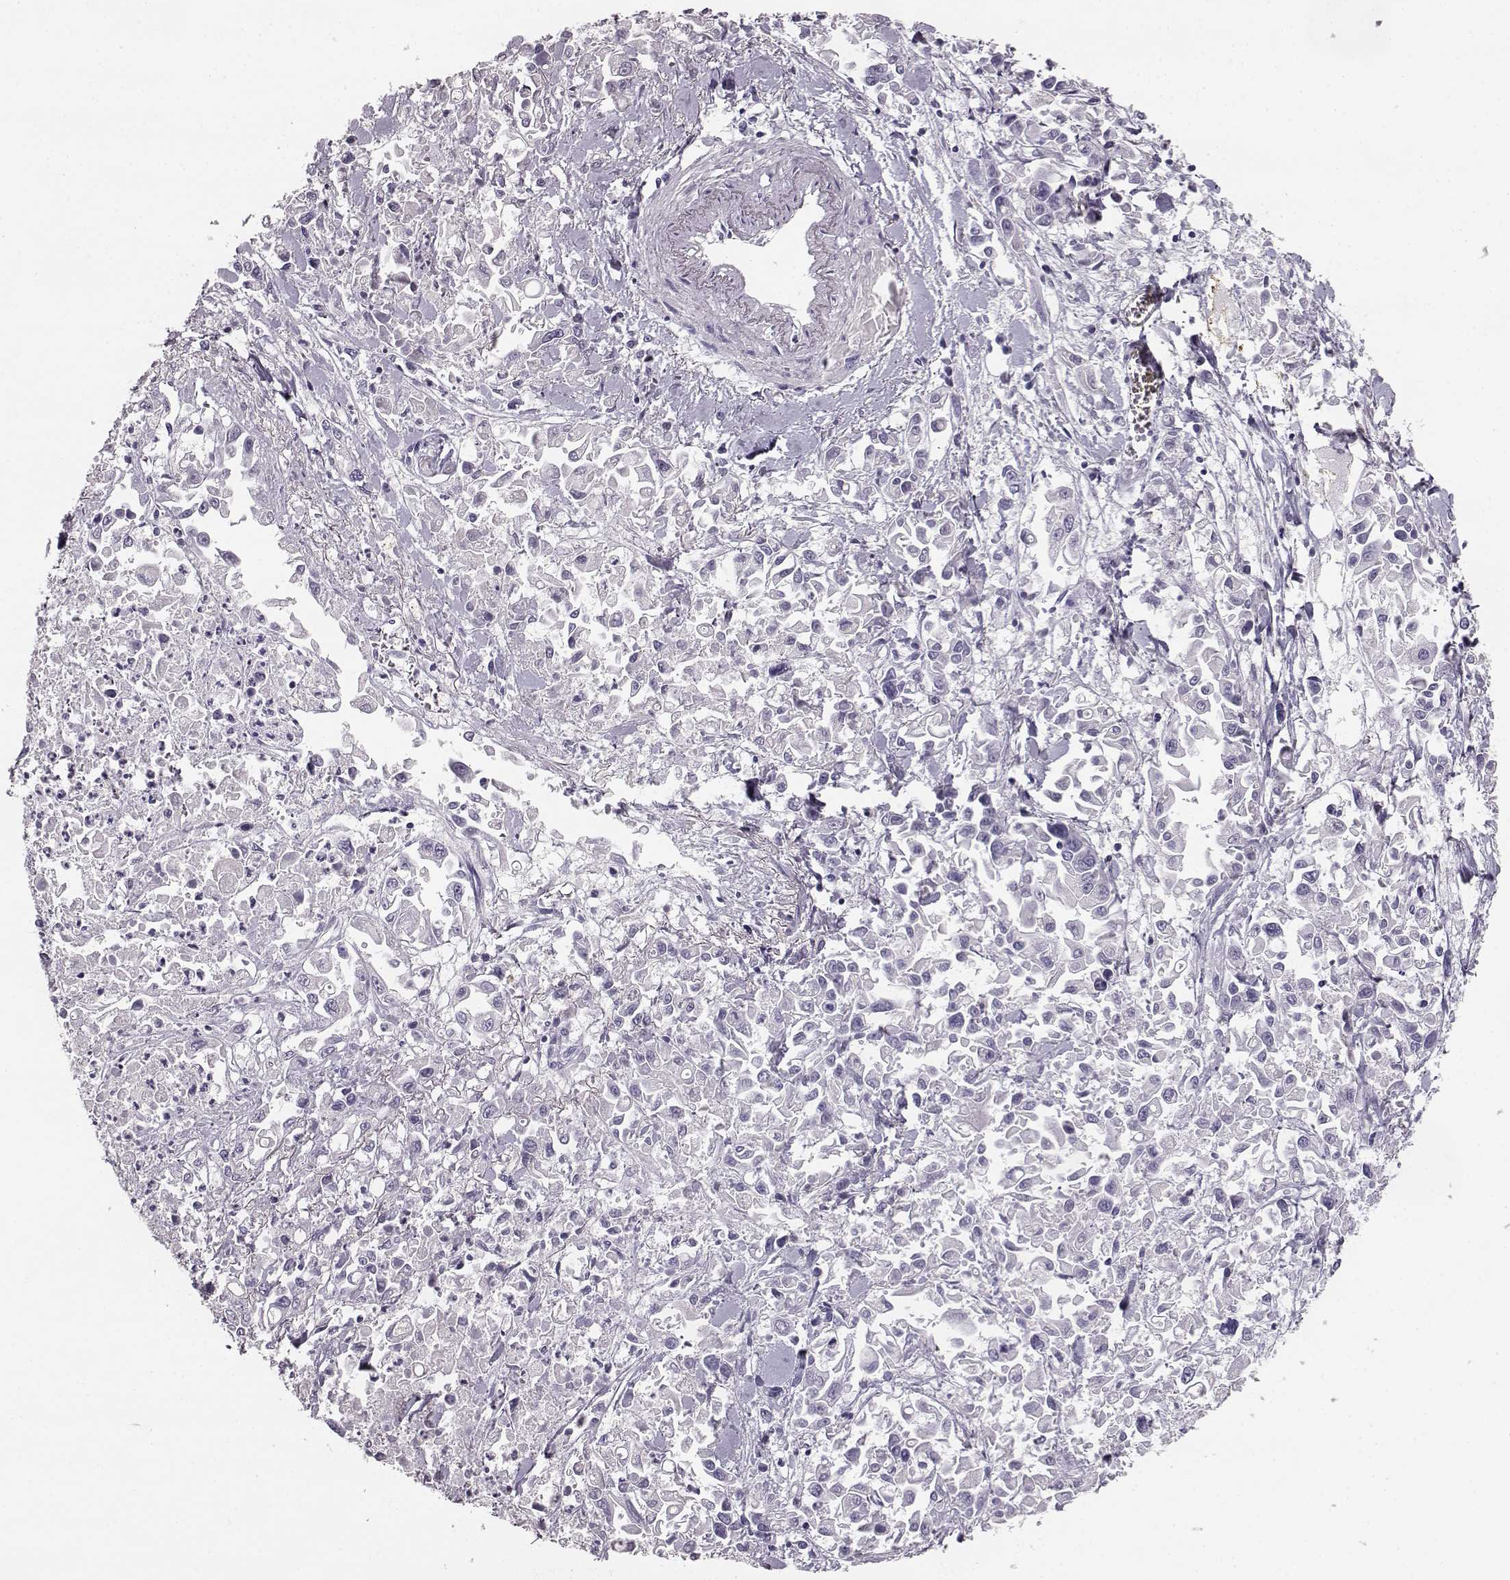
{"staining": {"intensity": "negative", "quantity": "none", "location": "none"}, "tissue": "pancreatic cancer", "cell_type": "Tumor cells", "image_type": "cancer", "snomed": [{"axis": "morphology", "description": "Adenocarcinoma, NOS"}, {"axis": "topography", "description": "Pancreas"}], "caption": "This is an immunohistochemistry photomicrograph of human pancreatic cancer. There is no staining in tumor cells.", "gene": "NPTXR", "patient": {"sex": "female", "age": 83}}